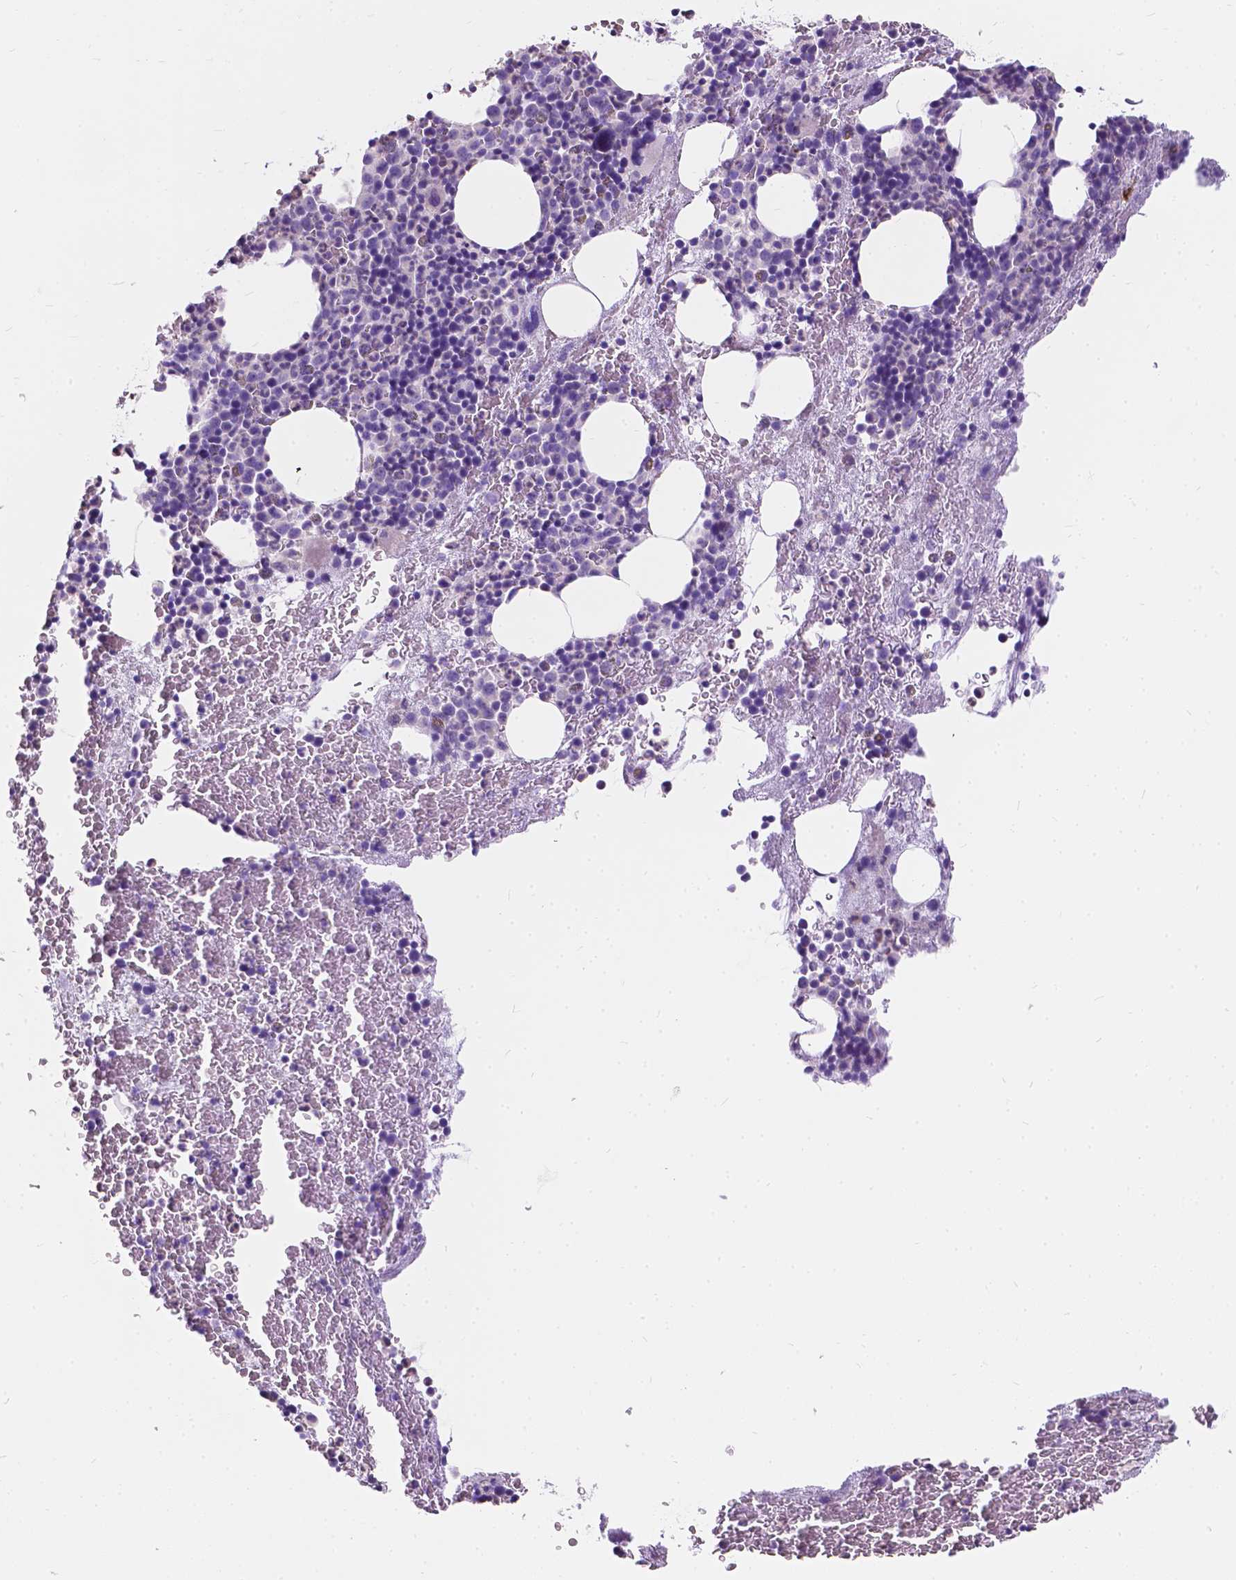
{"staining": {"intensity": "negative", "quantity": "none", "location": "none"}, "tissue": "bone marrow", "cell_type": "Hematopoietic cells", "image_type": "normal", "snomed": [{"axis": "morphology", "description": "Normal tissue, NOS"}, {"axis": "topography", "description": "Bone marrow"}], "caption": "DAB immunohistochemical staining of normal human bone marrow shows no significant positivity in hematopoietic cells. (Brightfield microscopy of DAB (3,3'-diaminobenzidine) immunohistochemistry (IHC) at high magnification).", "gene": "GNAO1", "patient": {"sex": "male", "age": 44}}